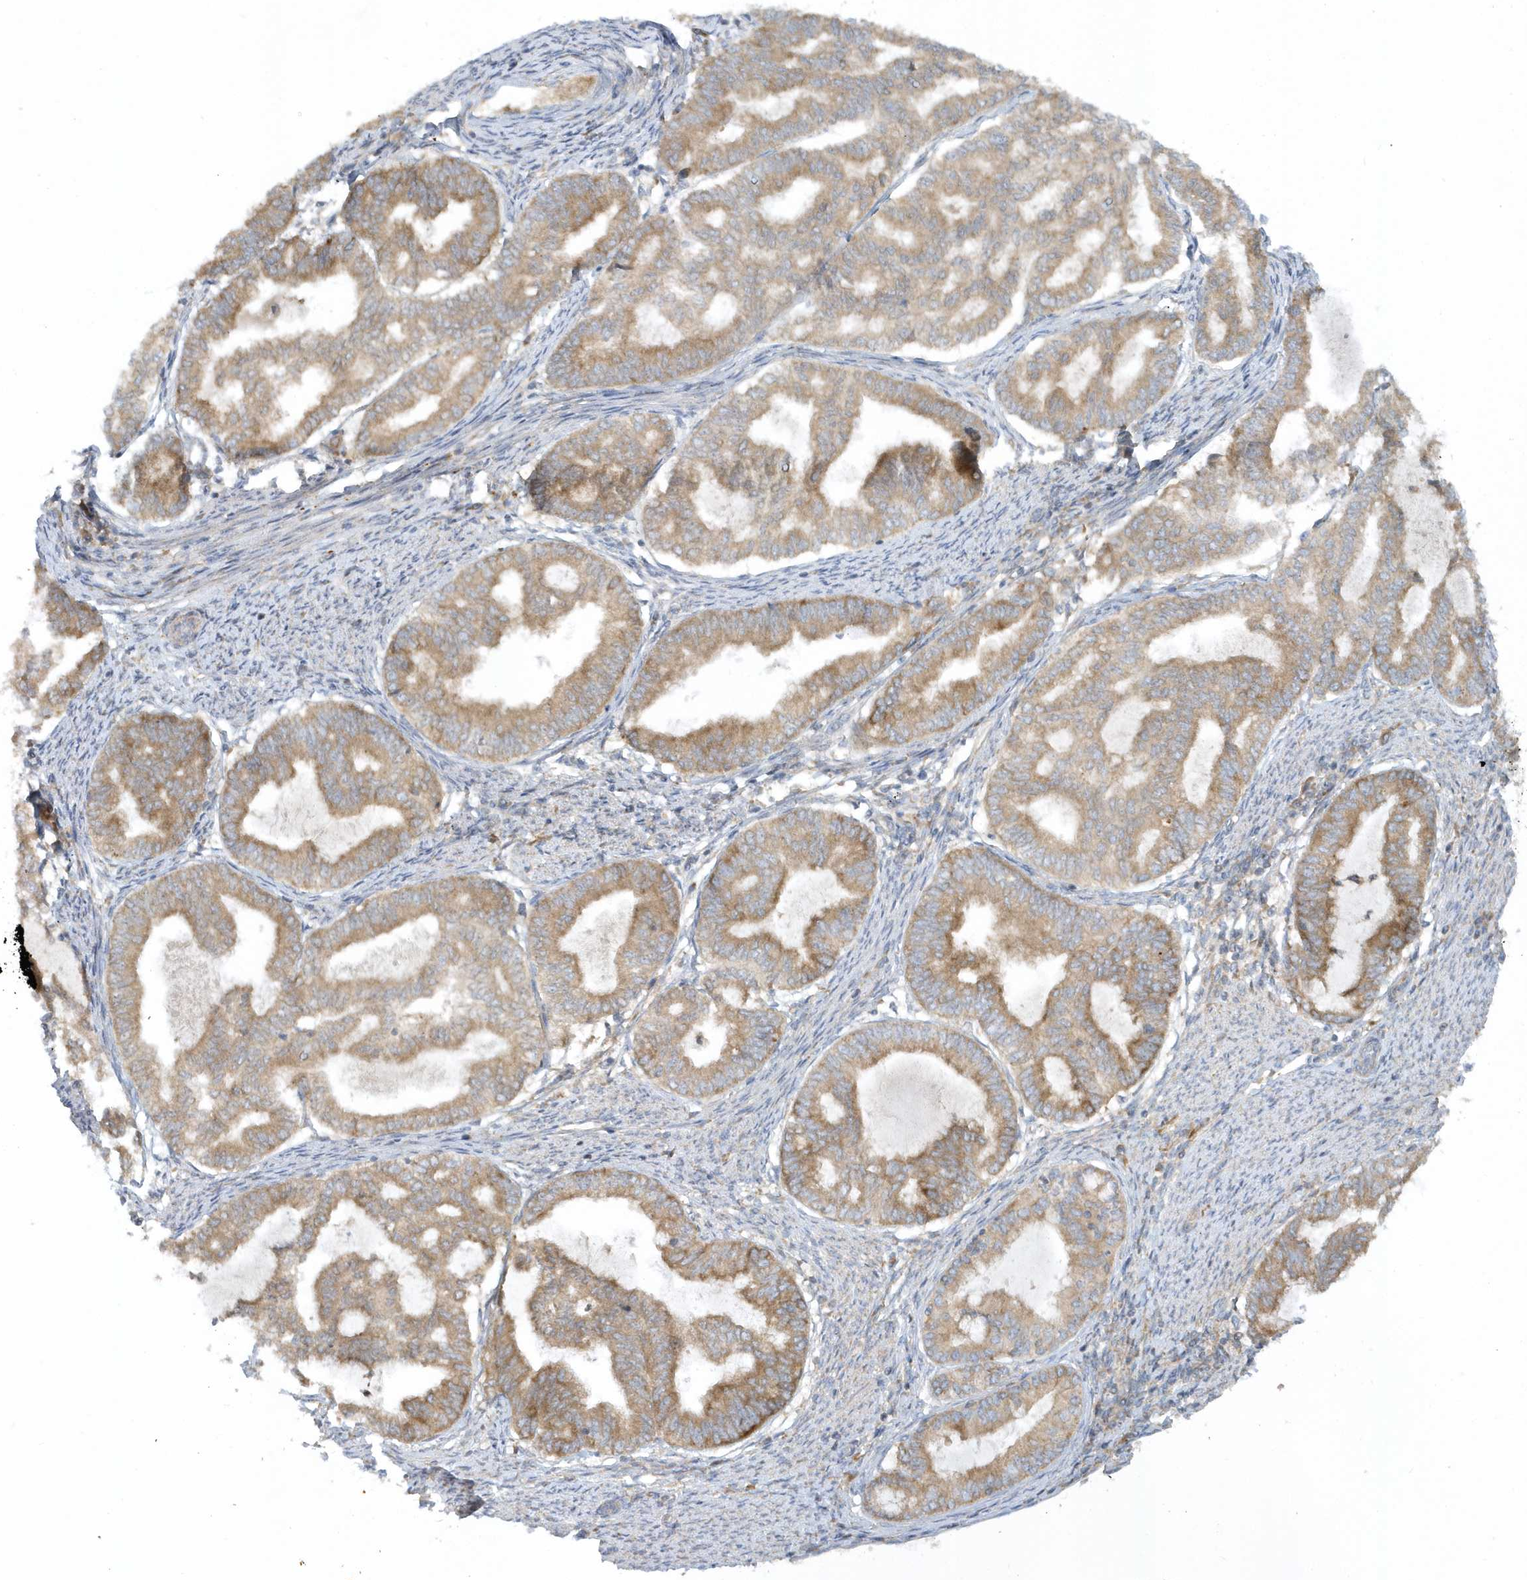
{"staining": {"intensity": "moderate", "quantity": ">75%", "location": "cytoplasmic/membranous"}, "tissue": "endometrial cancer", "cell_type": "Tumor cells", "image_type": "cancer", "snomed": [{"axis": "morphology", "description": "Adenocarcinoma, NOS"}, {"axis": "topography", "description": "Endometrium"}], "caption": "Protein staining by IHC demonstrates moderate cytoplasmic/membranous staining in about >75% of tumor cells in endometrial adenocarcinoma.", "gene": "CNOT10", "patient": {"sex": "female", "age": 79}}